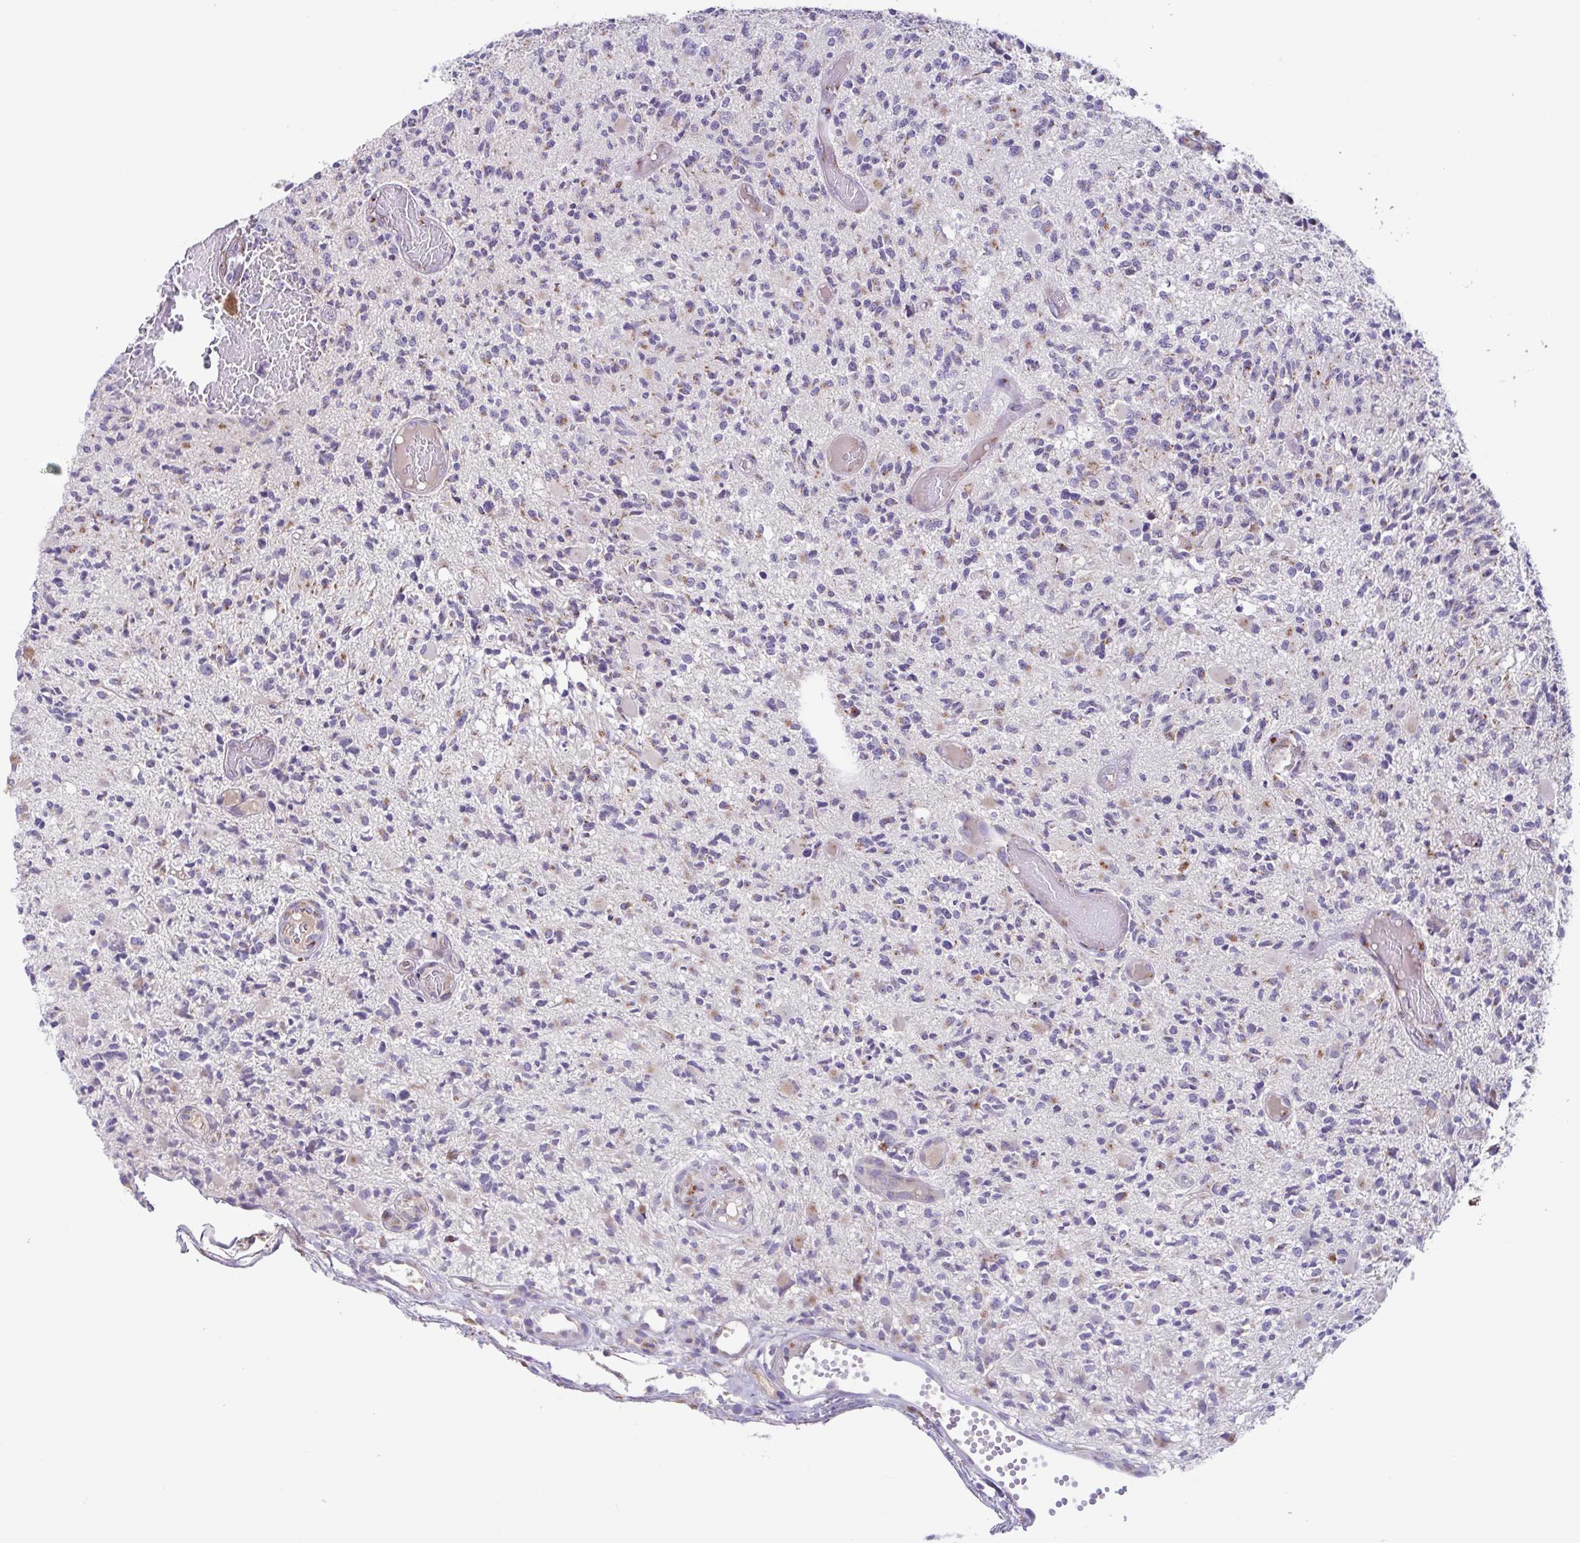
{"staining": {"intensity": "weak", "quantity": "<25%", "location": "cytoplasmic/membranous"}, "tissue": "glioma", "cell_type": "Tumor cells", "image_type": "cancer", "snomed": [{"axis": "morphology", "description": "Glioma, malignant, High grade"}, {"axis": "topography", "description": "Brain"}], "caption": "Immunohistochemical staining of glioma shows no significant expression in tumor cells. (Stains: DAB immunohistochemistry with hematoxylin counter stain, Microscopy: brightfield microscopy at high magnification).", "gene": "COL17A1", "patient": {"sex": "female", "age": 63}}